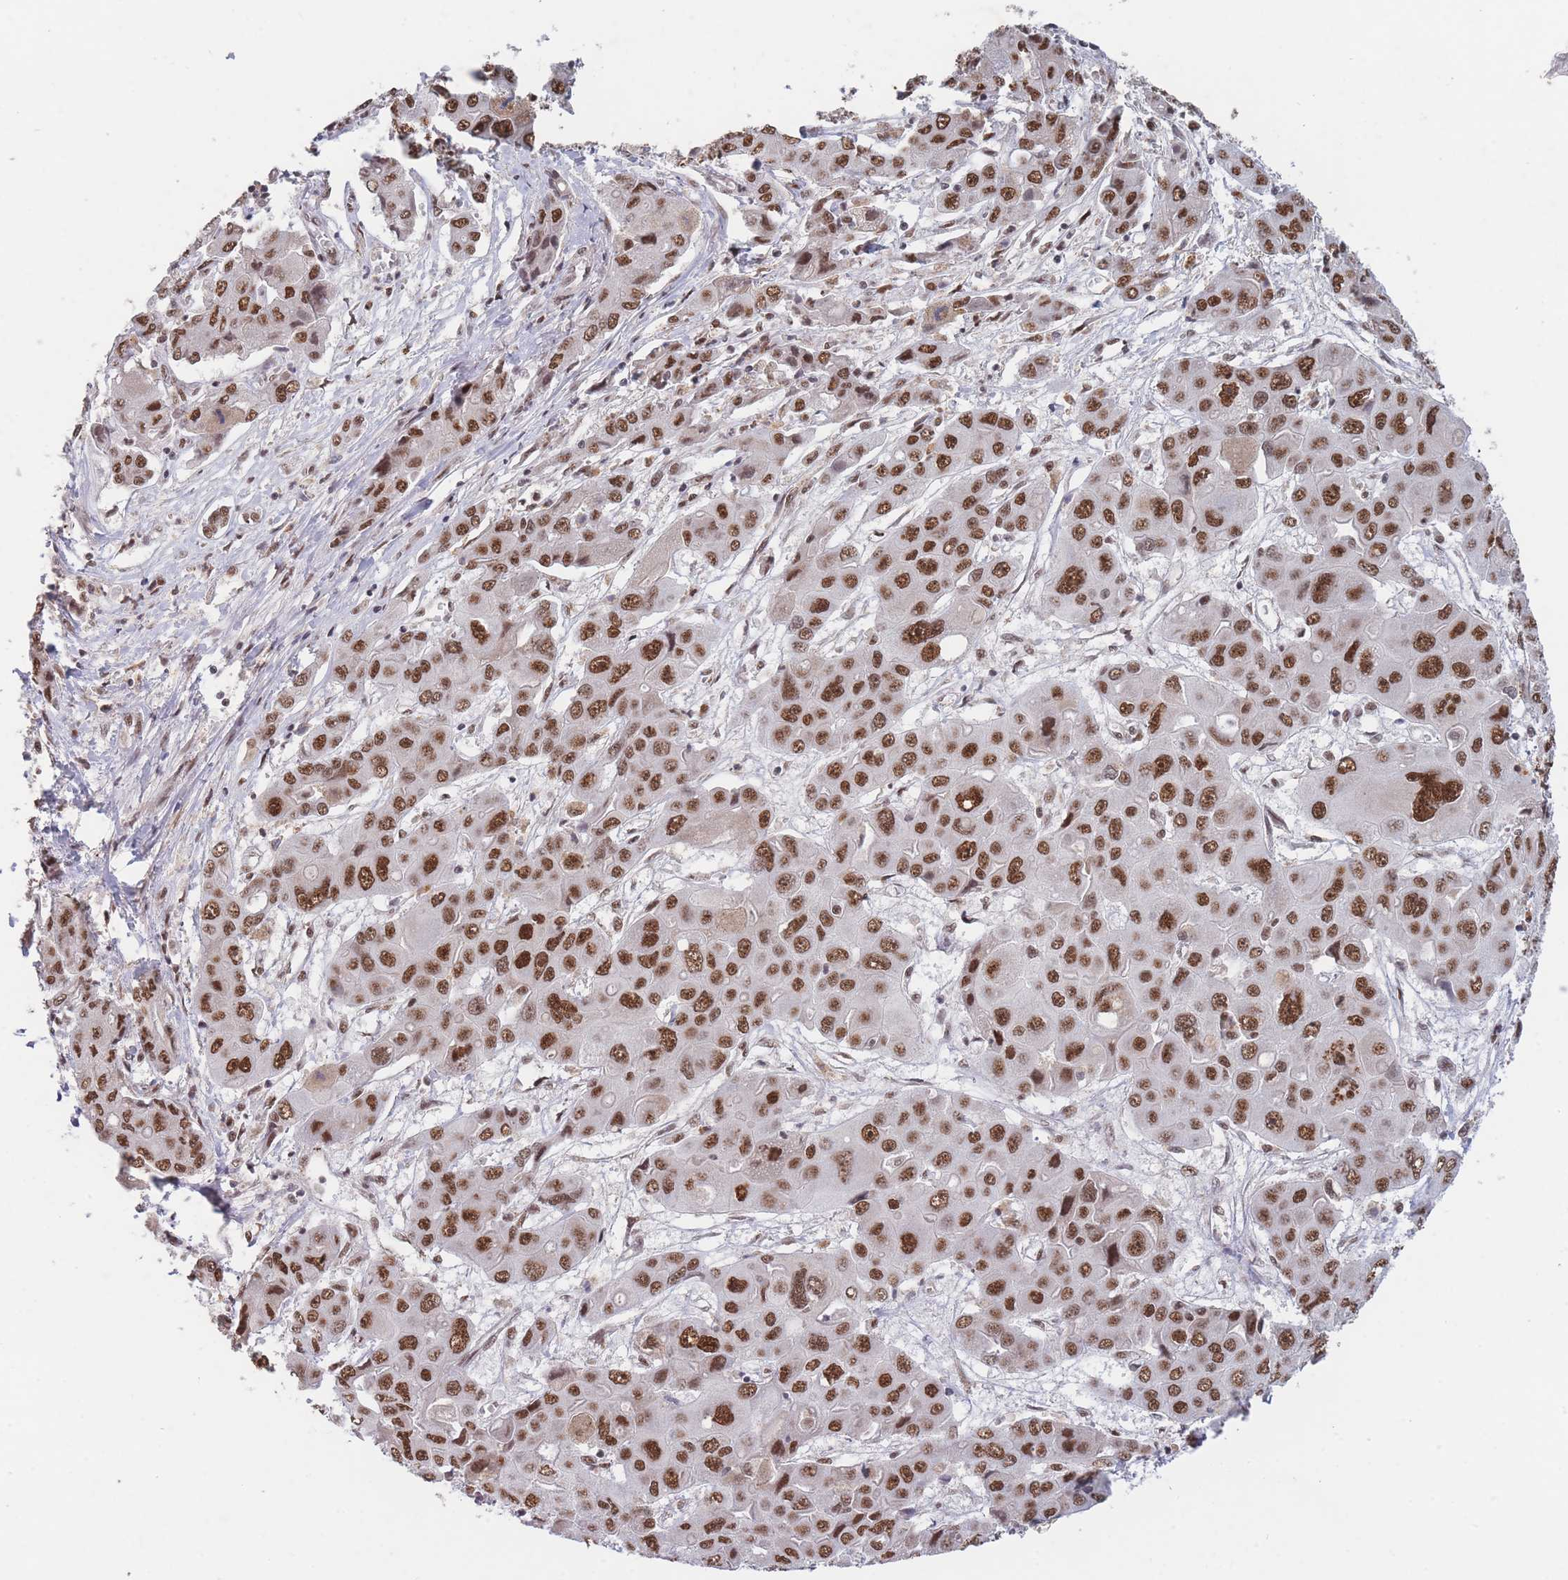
{"staining": {"intensity": "strong", "quantity": "25%-75%", "location": "nuclear"}, "tissue": "liver cancer", "cell_type": "Tumor cells", "image_type": "cancer", "snomed": [{"axis": "morphology", "description": "Cholangiocarcinoma"}, {"axis": "topography", "description": "Liver"}], "caption": "Brown immunohistochemical staining in liver cancer (cholangiocarcinoma) exhibits strong nuclear positivity in about 25%-75% of tumor cells.", "gene": "SNRPA1", "patient": {"sex": "male", "age": 67}}